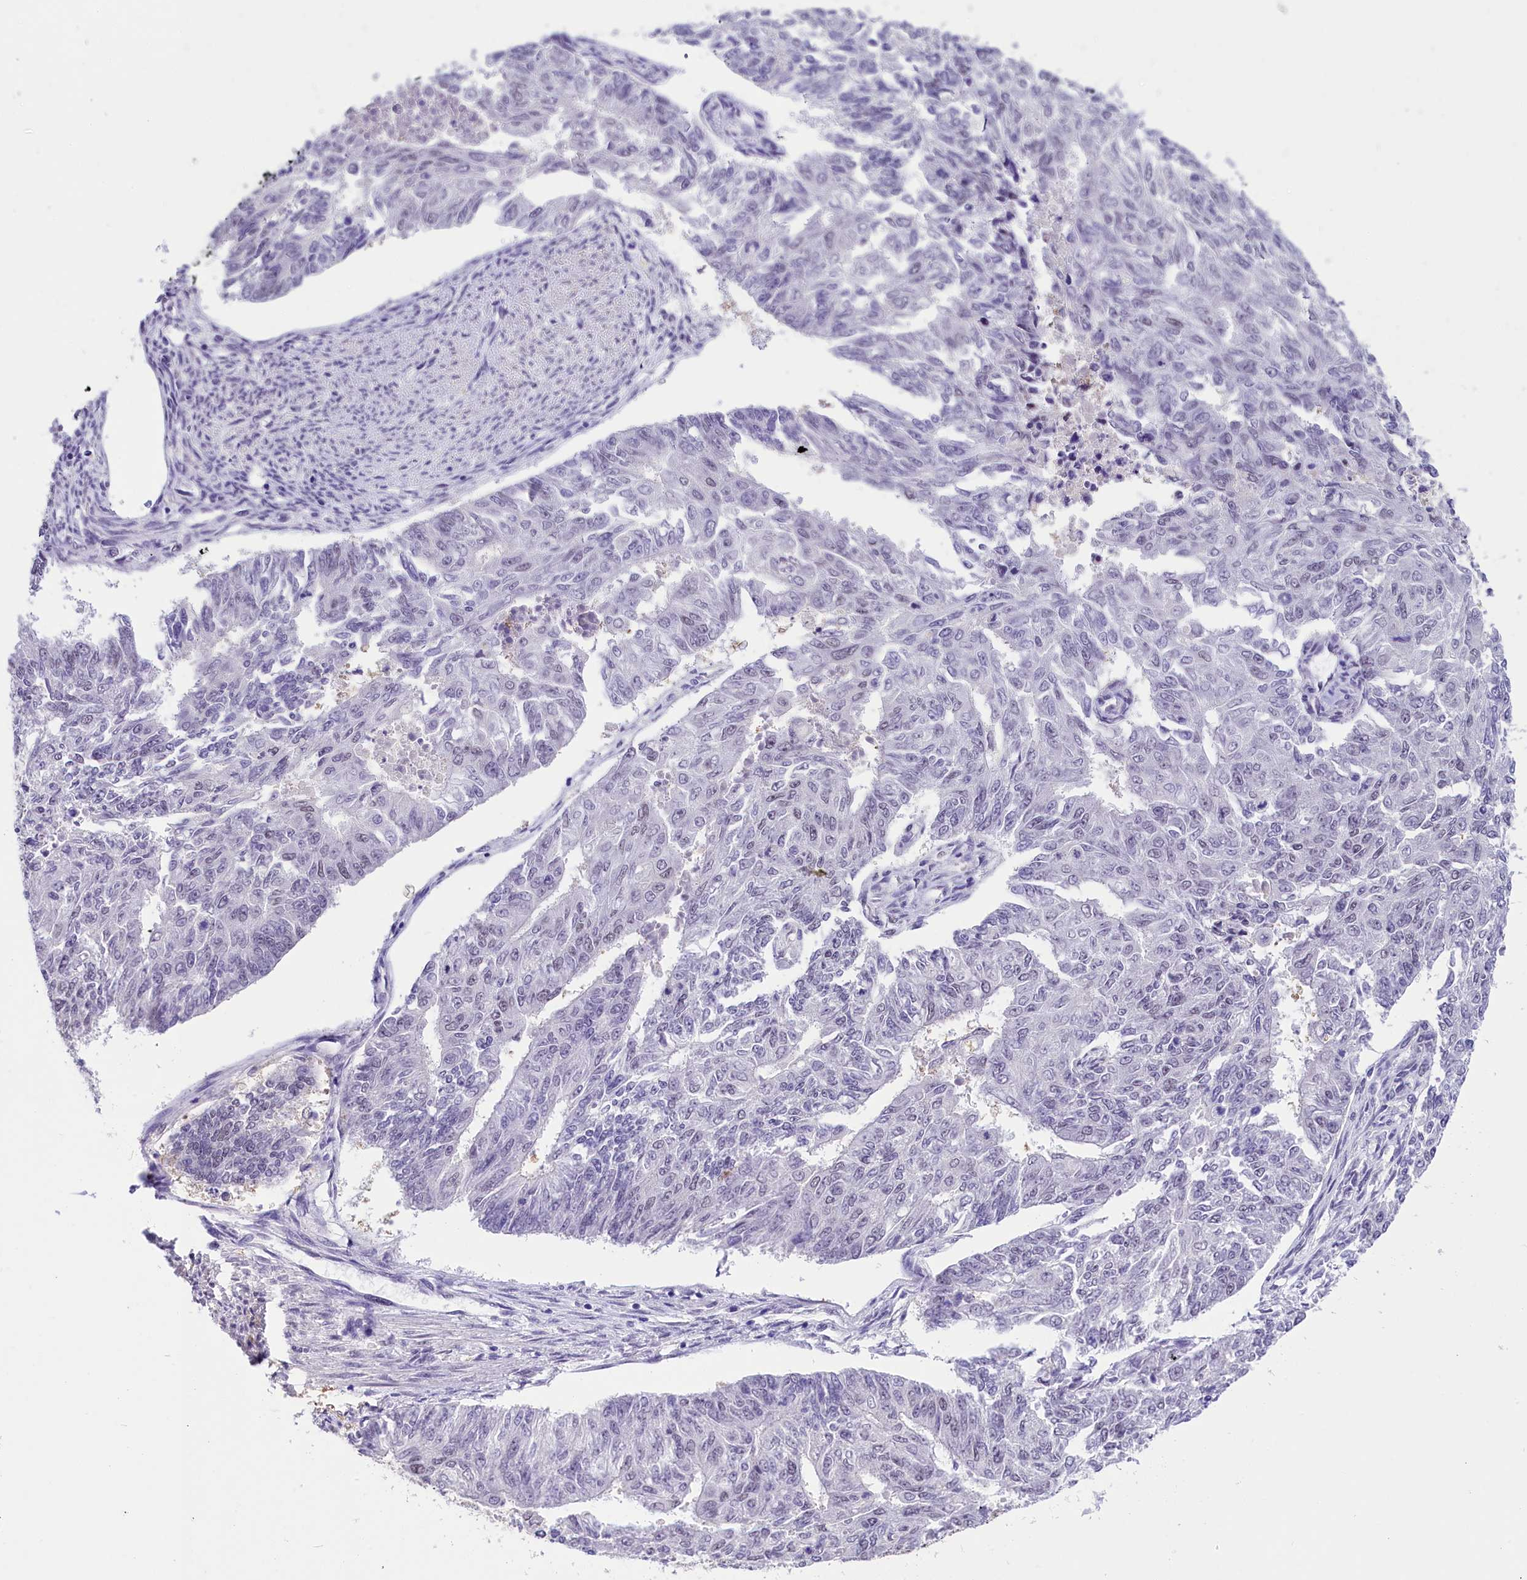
{"staining": {"intensity": "negative", "quantity": "none", "location": "none"}, "tissue": "endometrial cancer", "cell_type": "Tumor cells", "image_type": "cancer", "snomed": [{"axis": "morphology", "description": "Adenocarcinoma, NOS"}, {"axis": "topography", "description": "Endometrium"}], "caption": "The photomicrograph displays no significant expression in tumor cells of endometrial adenocarcinoma.", "gene": "ZC3H4", "patient": {"sex": "female", "age": 32}}